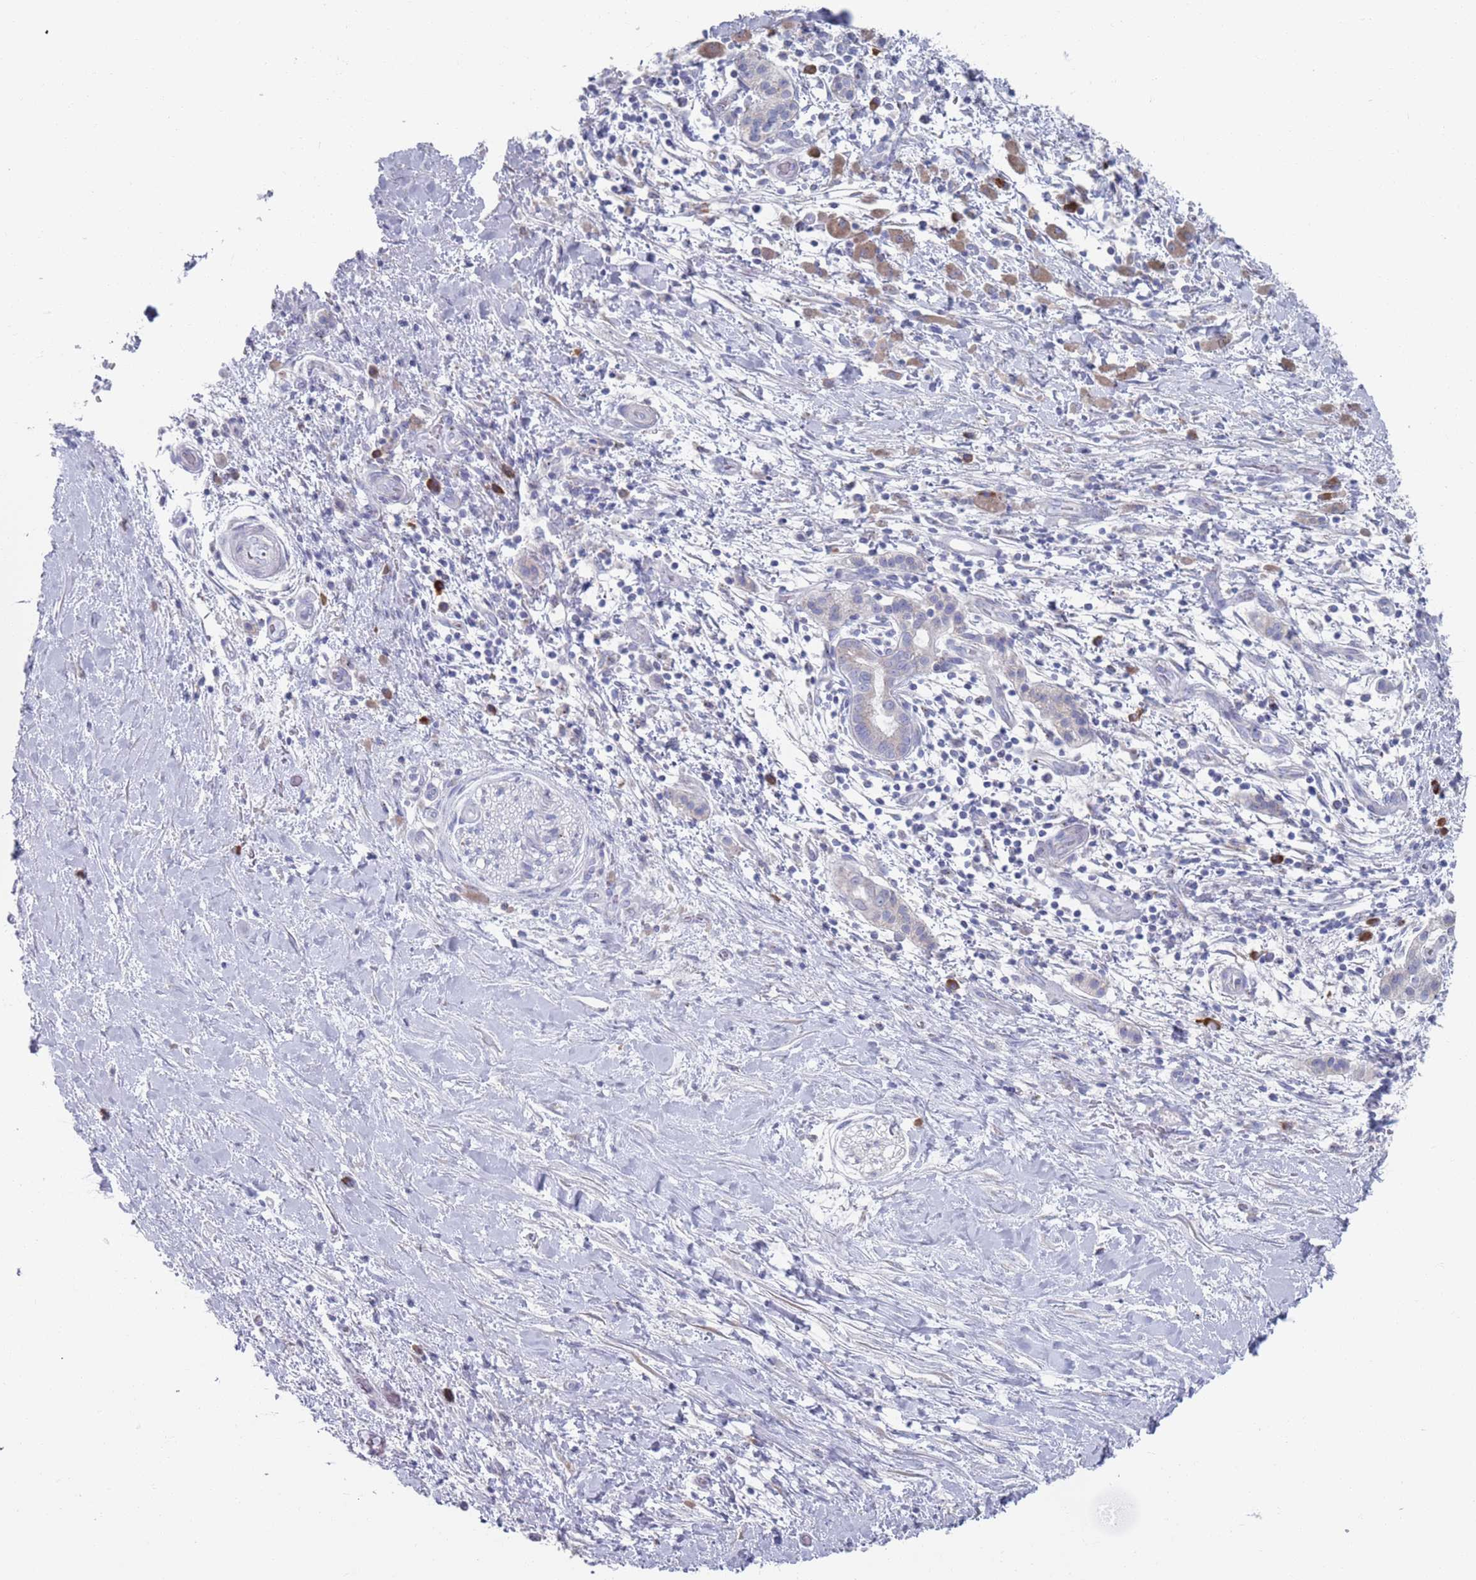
{"staining": {"intensity": "negative", "quantity": "none", "location": "none"}, "tissue": "pancreatic cancer", "cell_type": "Tumor cells", "image_type": "cancer", "snomed": [{"axis": "morphology", "description": "Adenocarcinoma, NOS"}, {"axis": "topography", "description": "Pancreas"}], "caption": "Histopathology image shows no protein positivity in tumor cells of adenocarcinoma (pancreatic) tissue.", "gene": "MAT1A", "patient": {"sex": "male", "age": 68}}